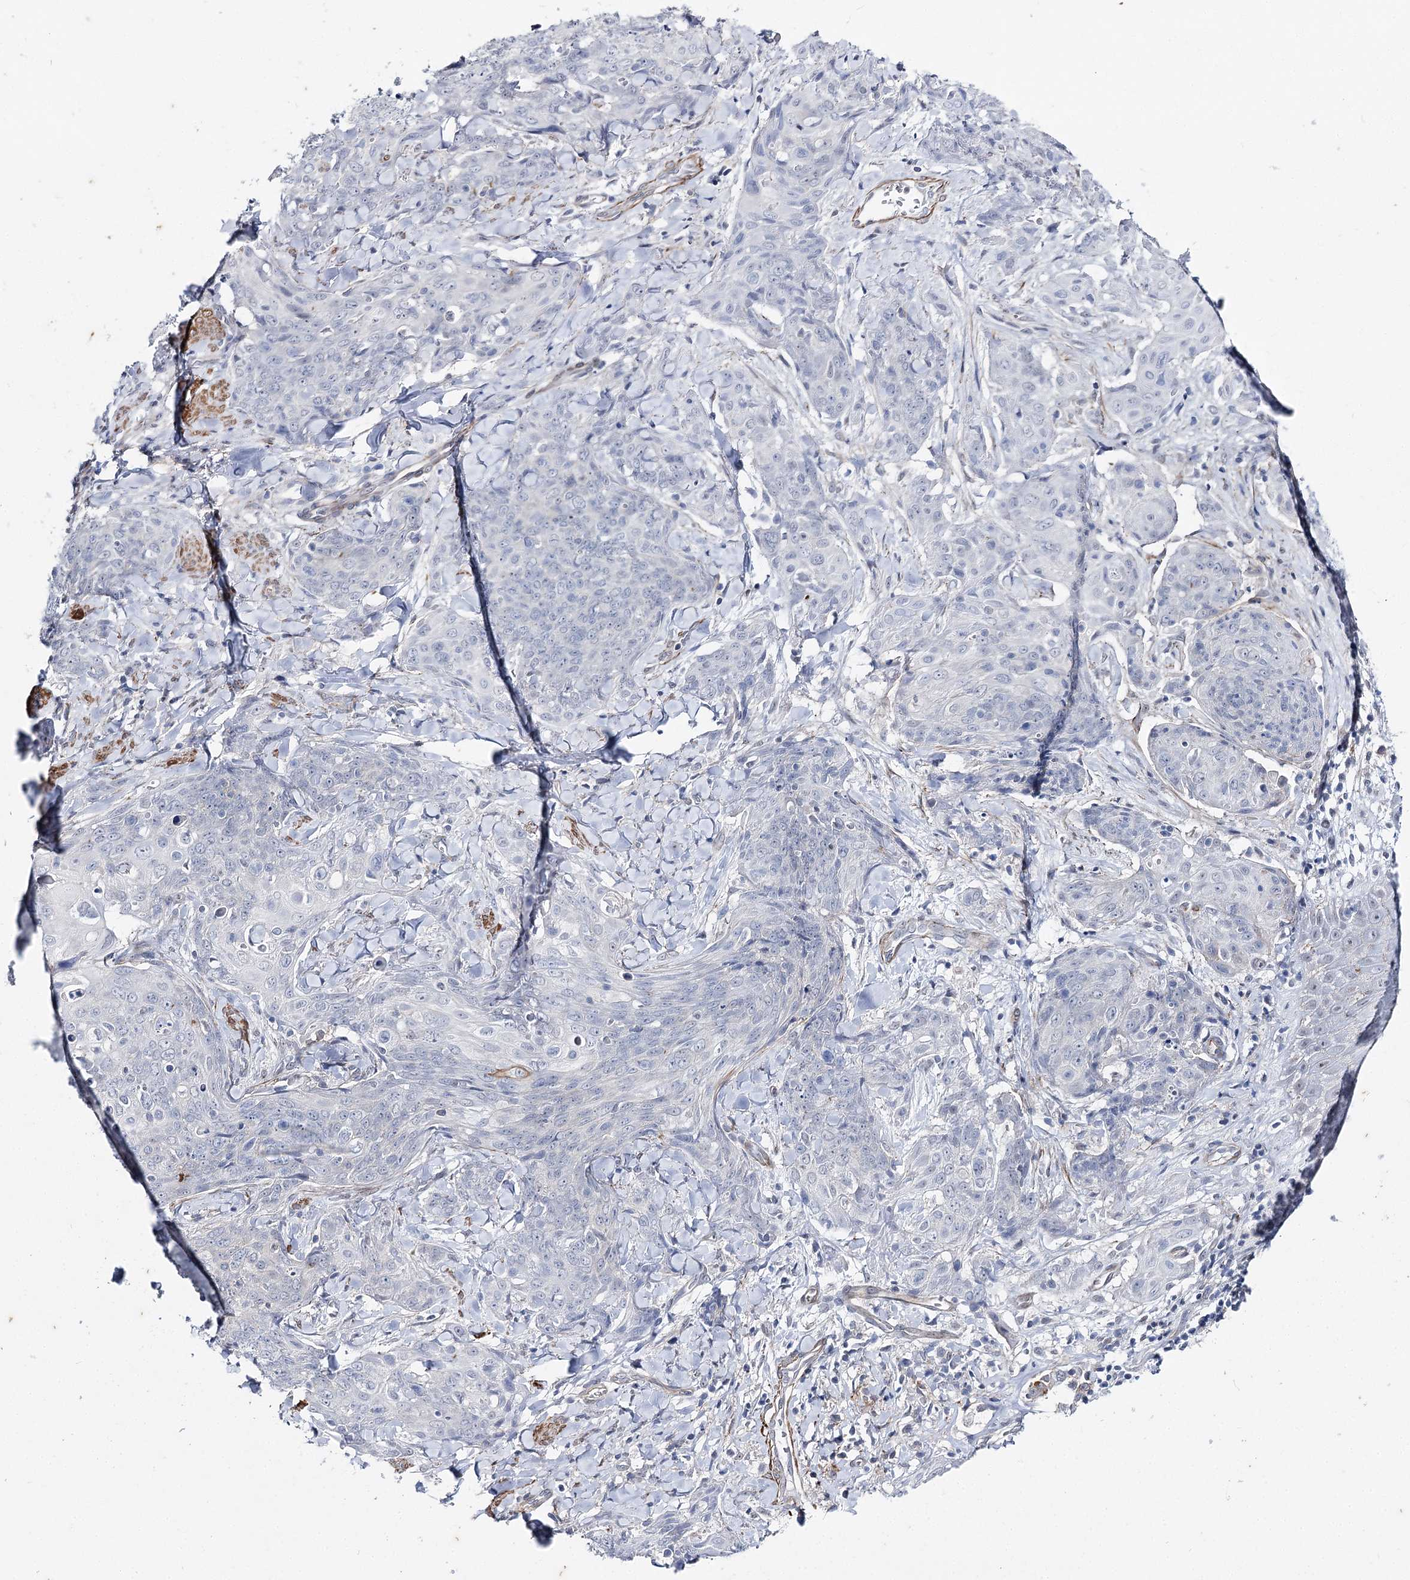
{"staining": {"intensity": "negative", "quantity": "none", "location": "none"}, "tissue": "skin cancer", "cell_type": "Tumor cells", "image_type": "cancer", "snomed": [{"axis": "morphology", "description": "Squamous cell carcinoma, NOS"}, {"axis": "topography", "description": "Skin"}, {"axis": "topography", "description": "Vulva"}], "caption": "IHC micrograph of human skin cancer stained for a protein (brown), which reveals no expression in tumor cells.", "gene": "AGXT2", "patient": {"sex": "female", "age": 85}}